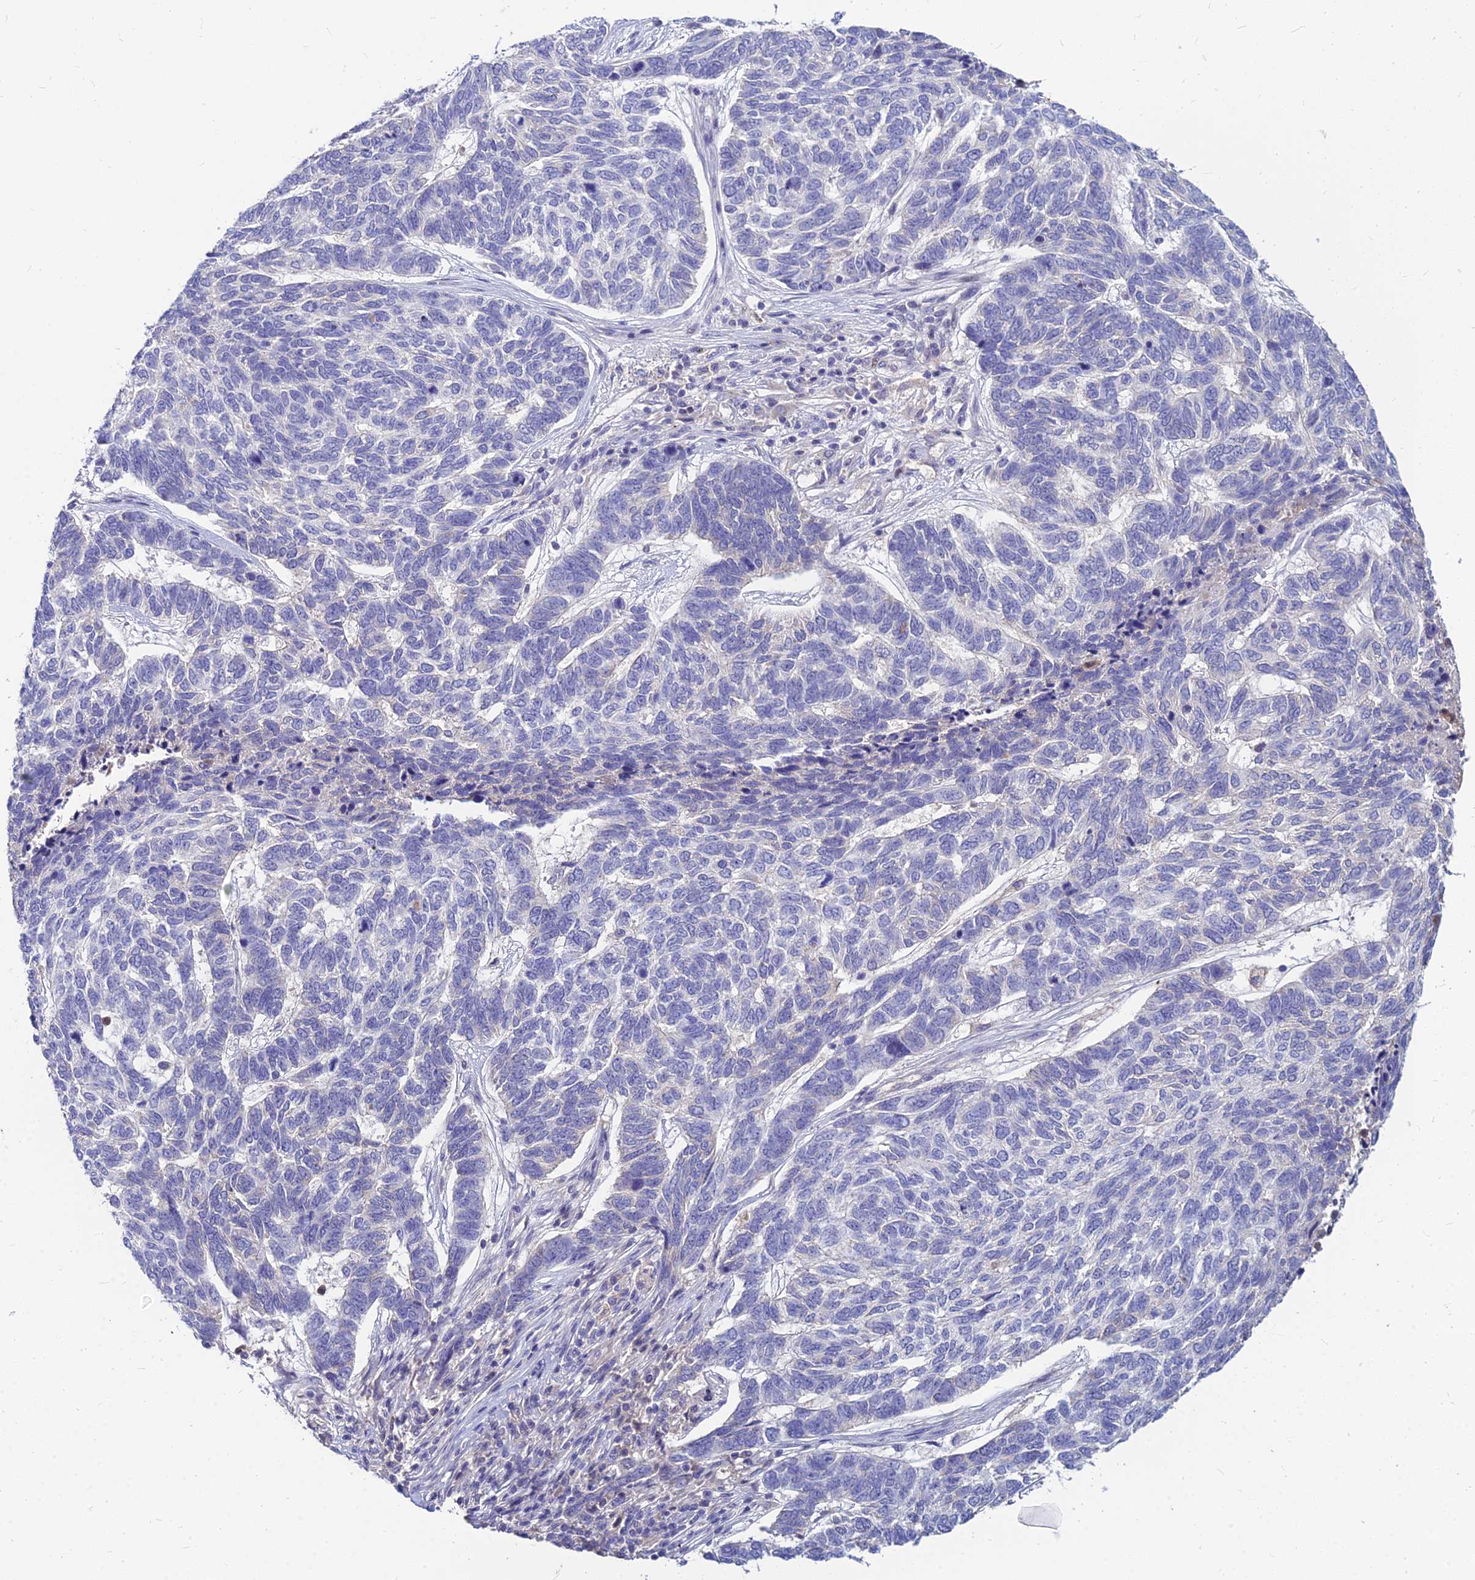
{"staining": {"intensity": "negative", "quantity": "none", "location": "none"}, "tissue": "skin cancer", "cell_type": "Tumor cells", "image_type": "cancer", "snomed": [{"axis": "morphology", "description": "Basal cell carcinoma"}, {"axis": "topography", "description": "Skin"}], "caption": "A micrograph of human skin basal cell carcinoma is negative for staining in tumor cells.", "gene": "GOLGA6D", "patient": {"sex": "female", "age": 65}}